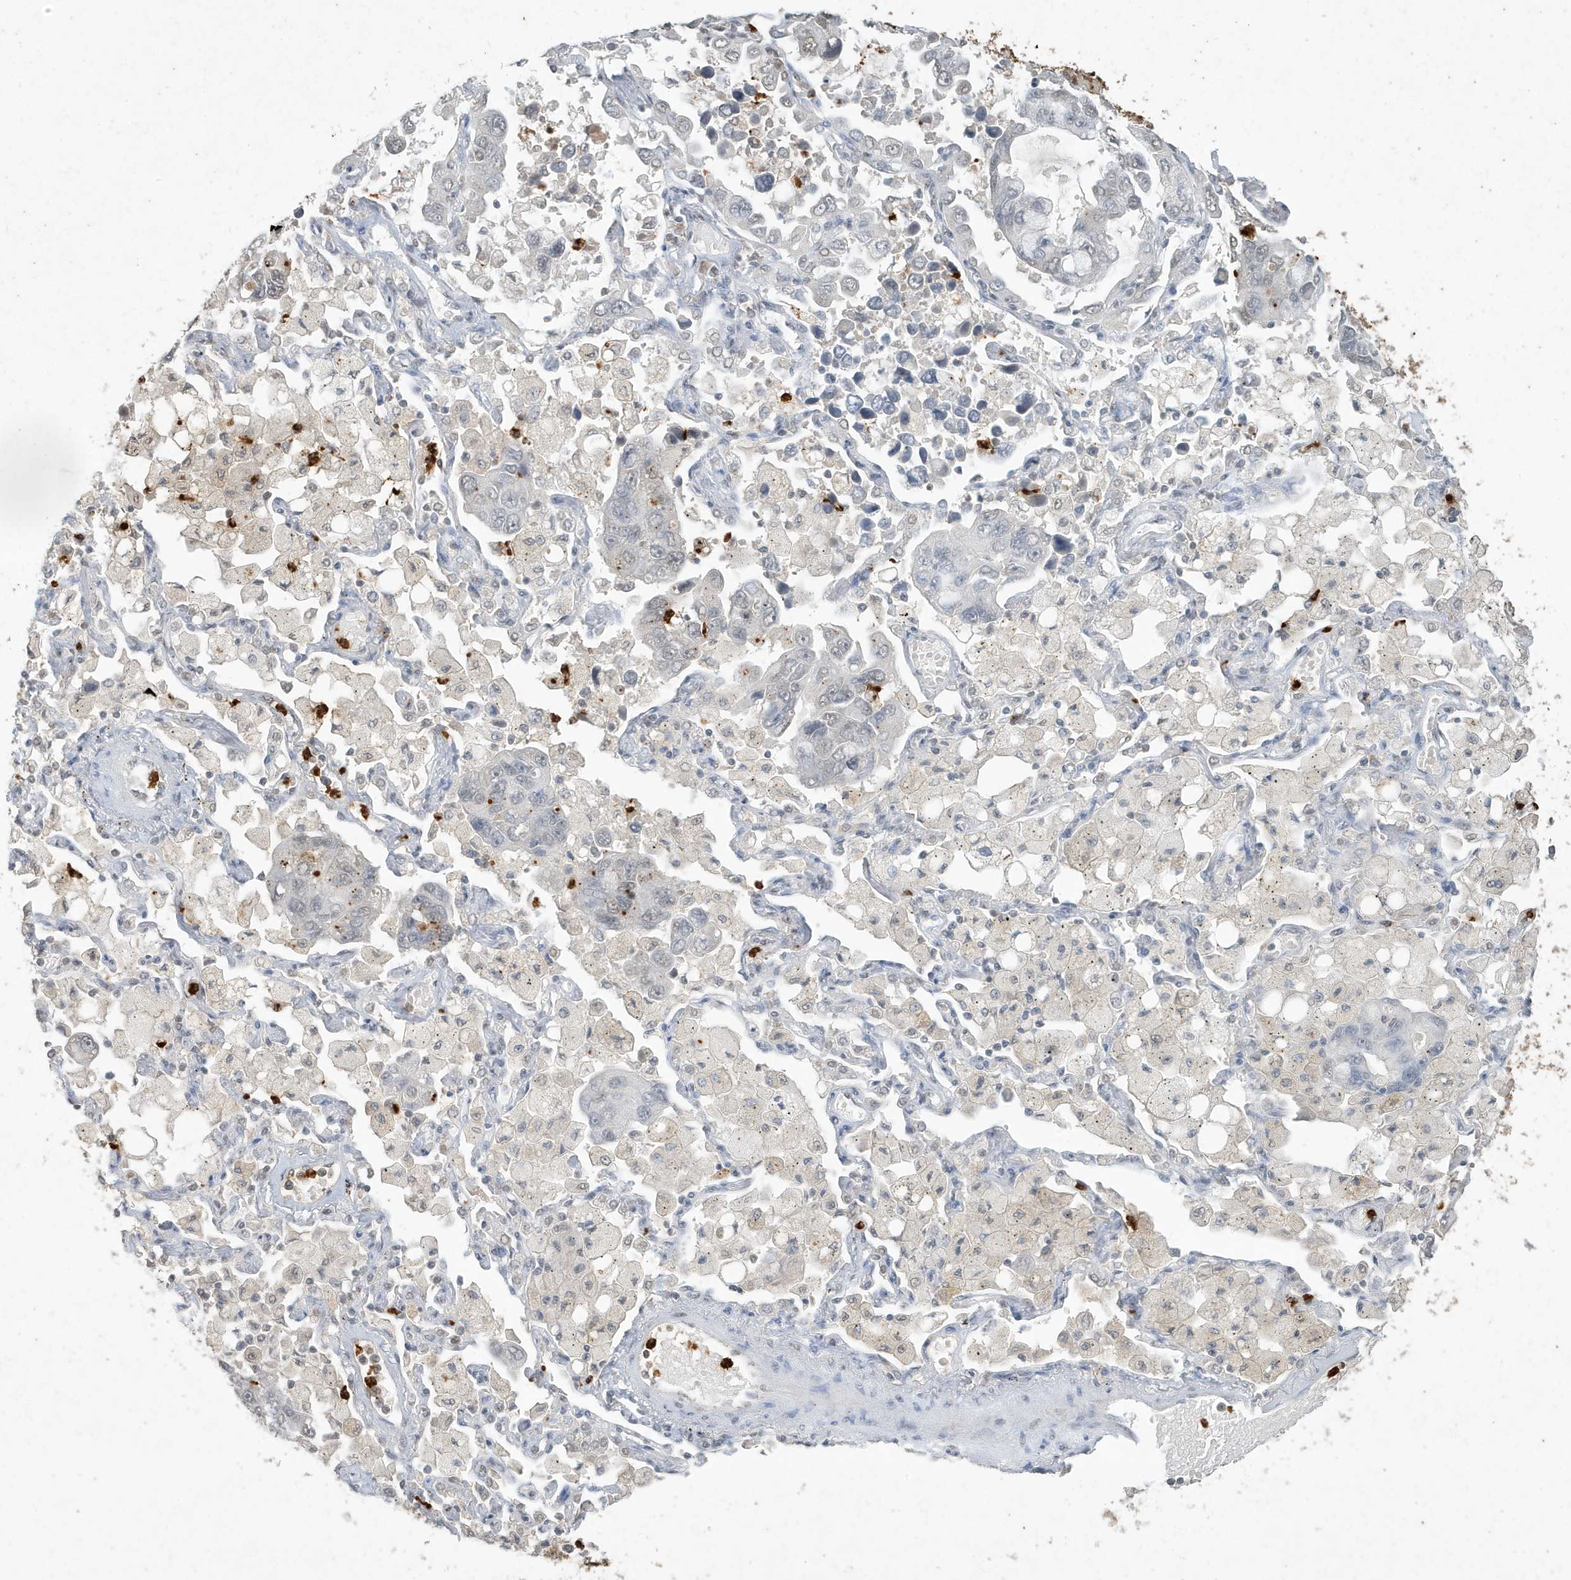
{"staining": {"intensity": "weak", "quantity": "<25%", "location": "nuclear"}, "tissue": "lung cancer", "cell_type": "Tumor cells", "image_type": "cancer", "snomed": [{"axis": "morphology", "description": "Adenocarcinoma, NOS"}, {"axis": "topography", "description": "Lung"}], "caption": "Immunohistochemistry (IHC) of human lung cancer exhibits no expression in tumor cells.", "gene": "DEFA1", "patient": {"sex": "male", "age": 64}}